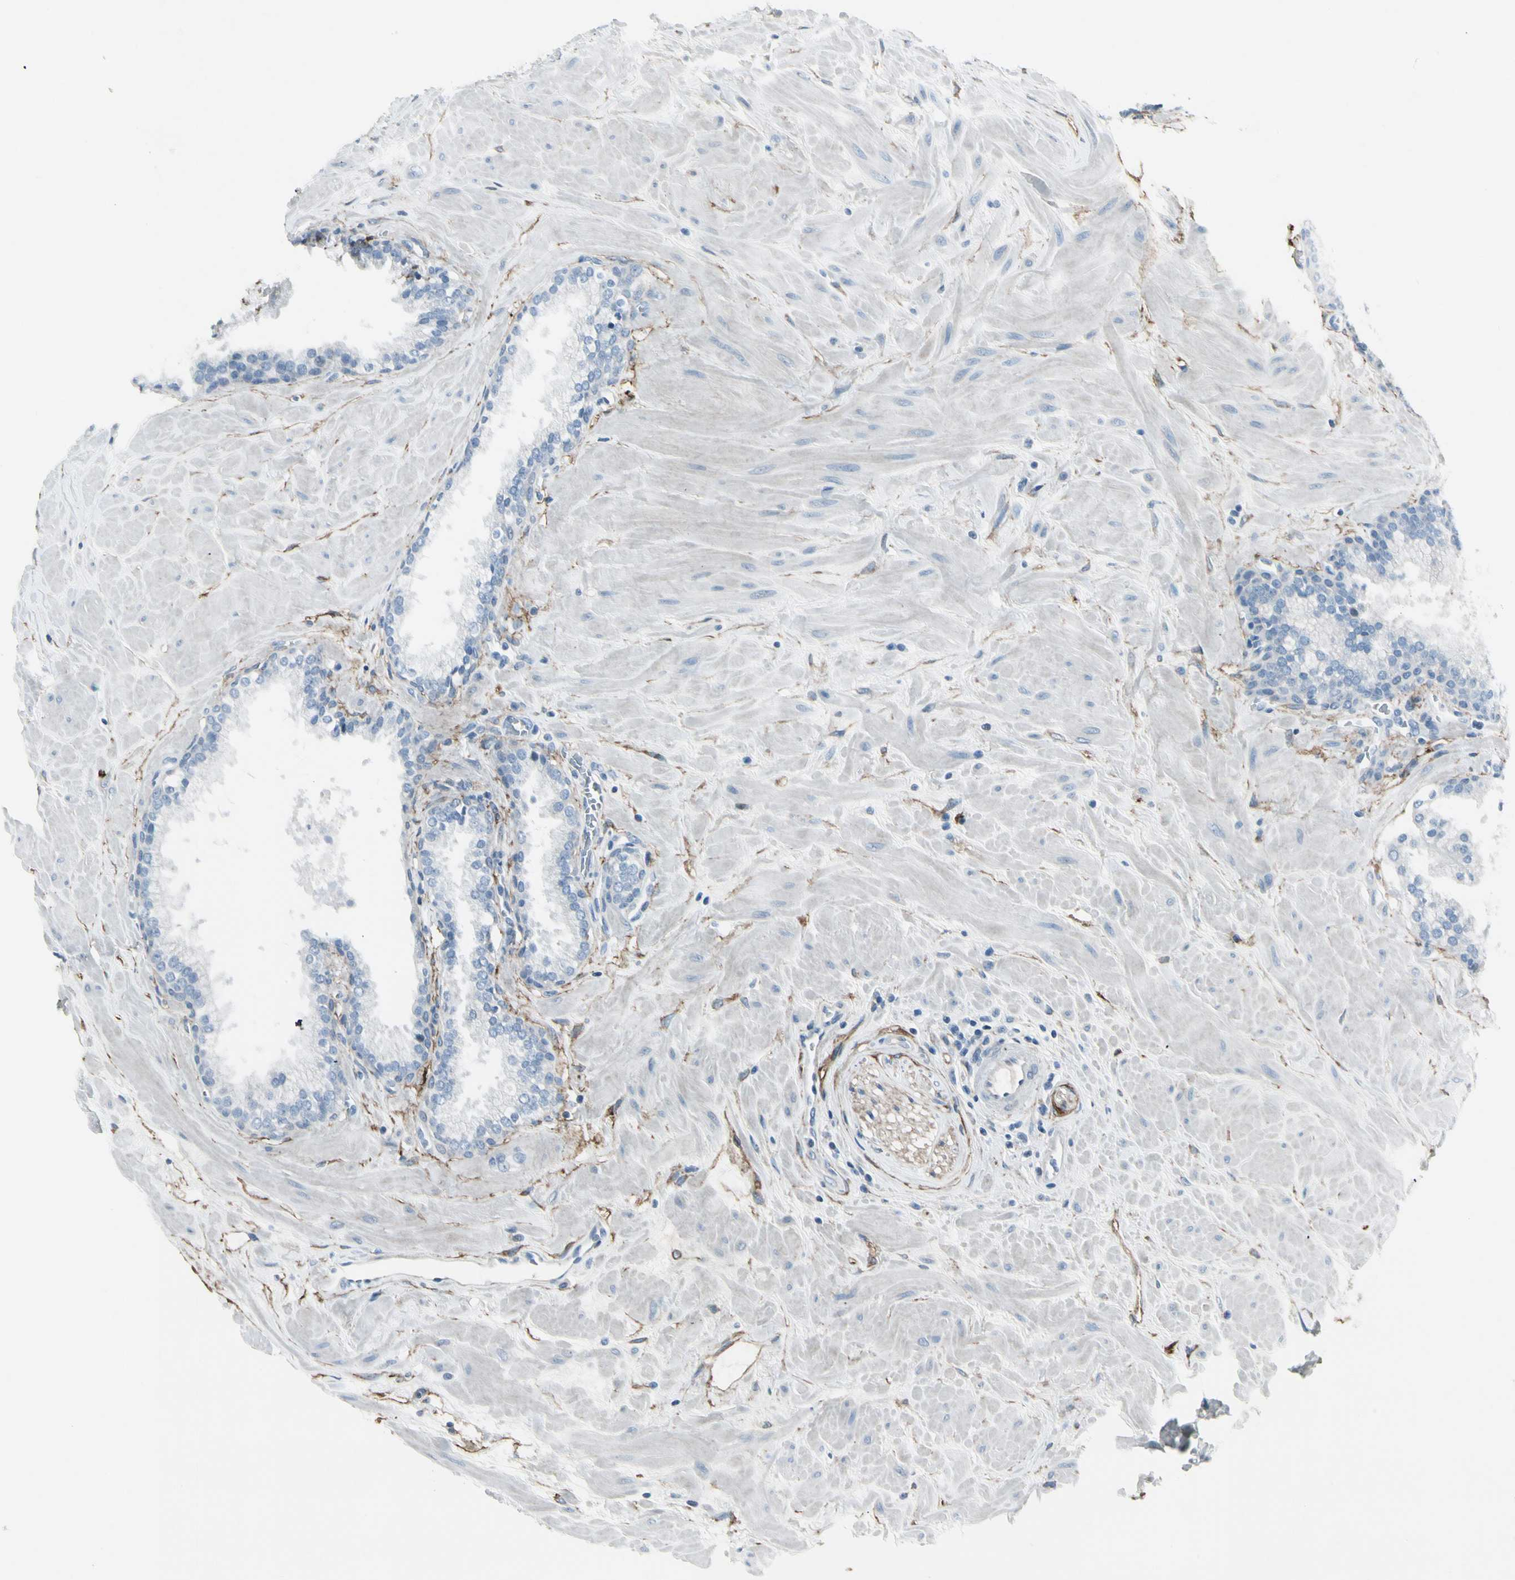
{"staining": {"intensity": "negative", "quantity": "none", "location": "none"}, "tissue": "prostate", "cell_type": "Glandular cells", "image_type": "normal", "snomed": [{"axis": "morphology", "description": "Normal tissue, NOS"}, {"axis": "topography", "description": "Prostate"}], "caption": "This is an IHC histopathology image of normal human prostate. There is no staining in glandular cells.", "gene": "PIGR", "patient": {"sex": "male", "age": 51}}